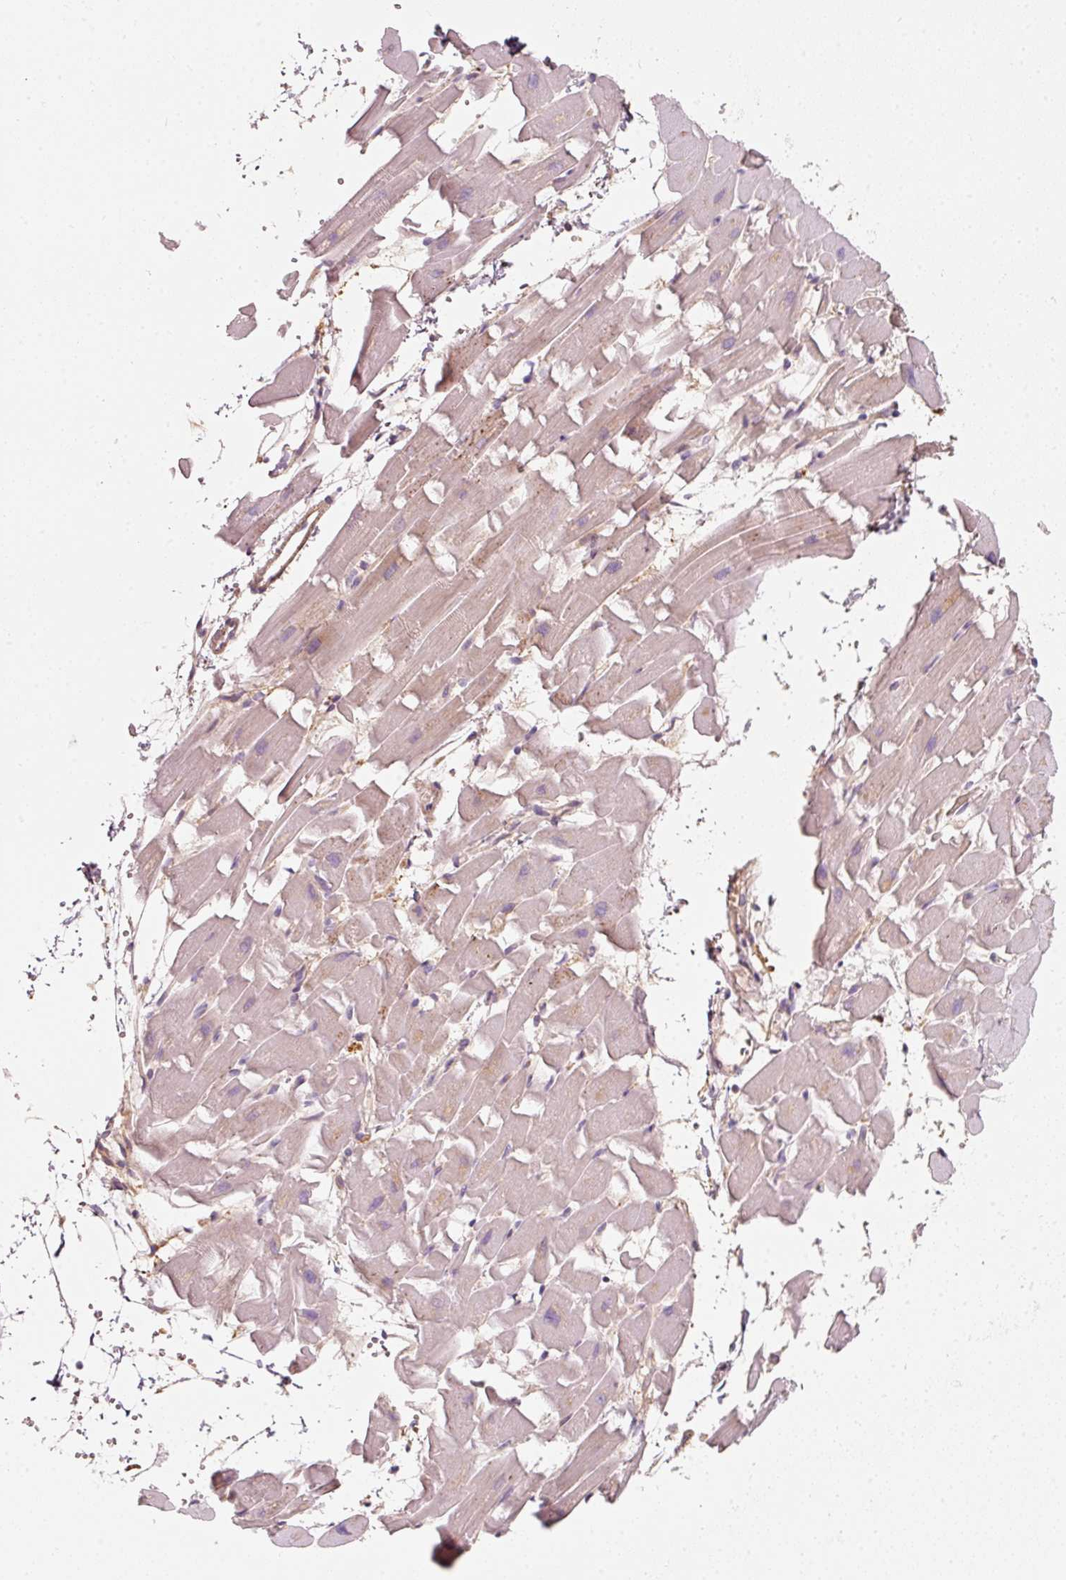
{"staining": {"intensity": "weak", "quantity": "25%-75%", "location": "cytoplasmic/membranous"}, "tissue": "heart muscle", "cell_type": "Cardiomyocytes", "image_type": "normal", "snomed": [{"axis": "morphology", "description": "Normal tissue, NOS"}, {"axis": "topography", "description": "Heart"}], "caption": "IHC of unremarkable heart muscle displays low levels of weak cytoplasmic/membranous expression in about 25%-75% of cardiomyocytes. (Stains: DAB in brown, nuclei in blue, Microscopy: brightfield microscopy at high magnification).", "gene": "IQGAP2", "patient": {"sex": "male", "age": 37}}